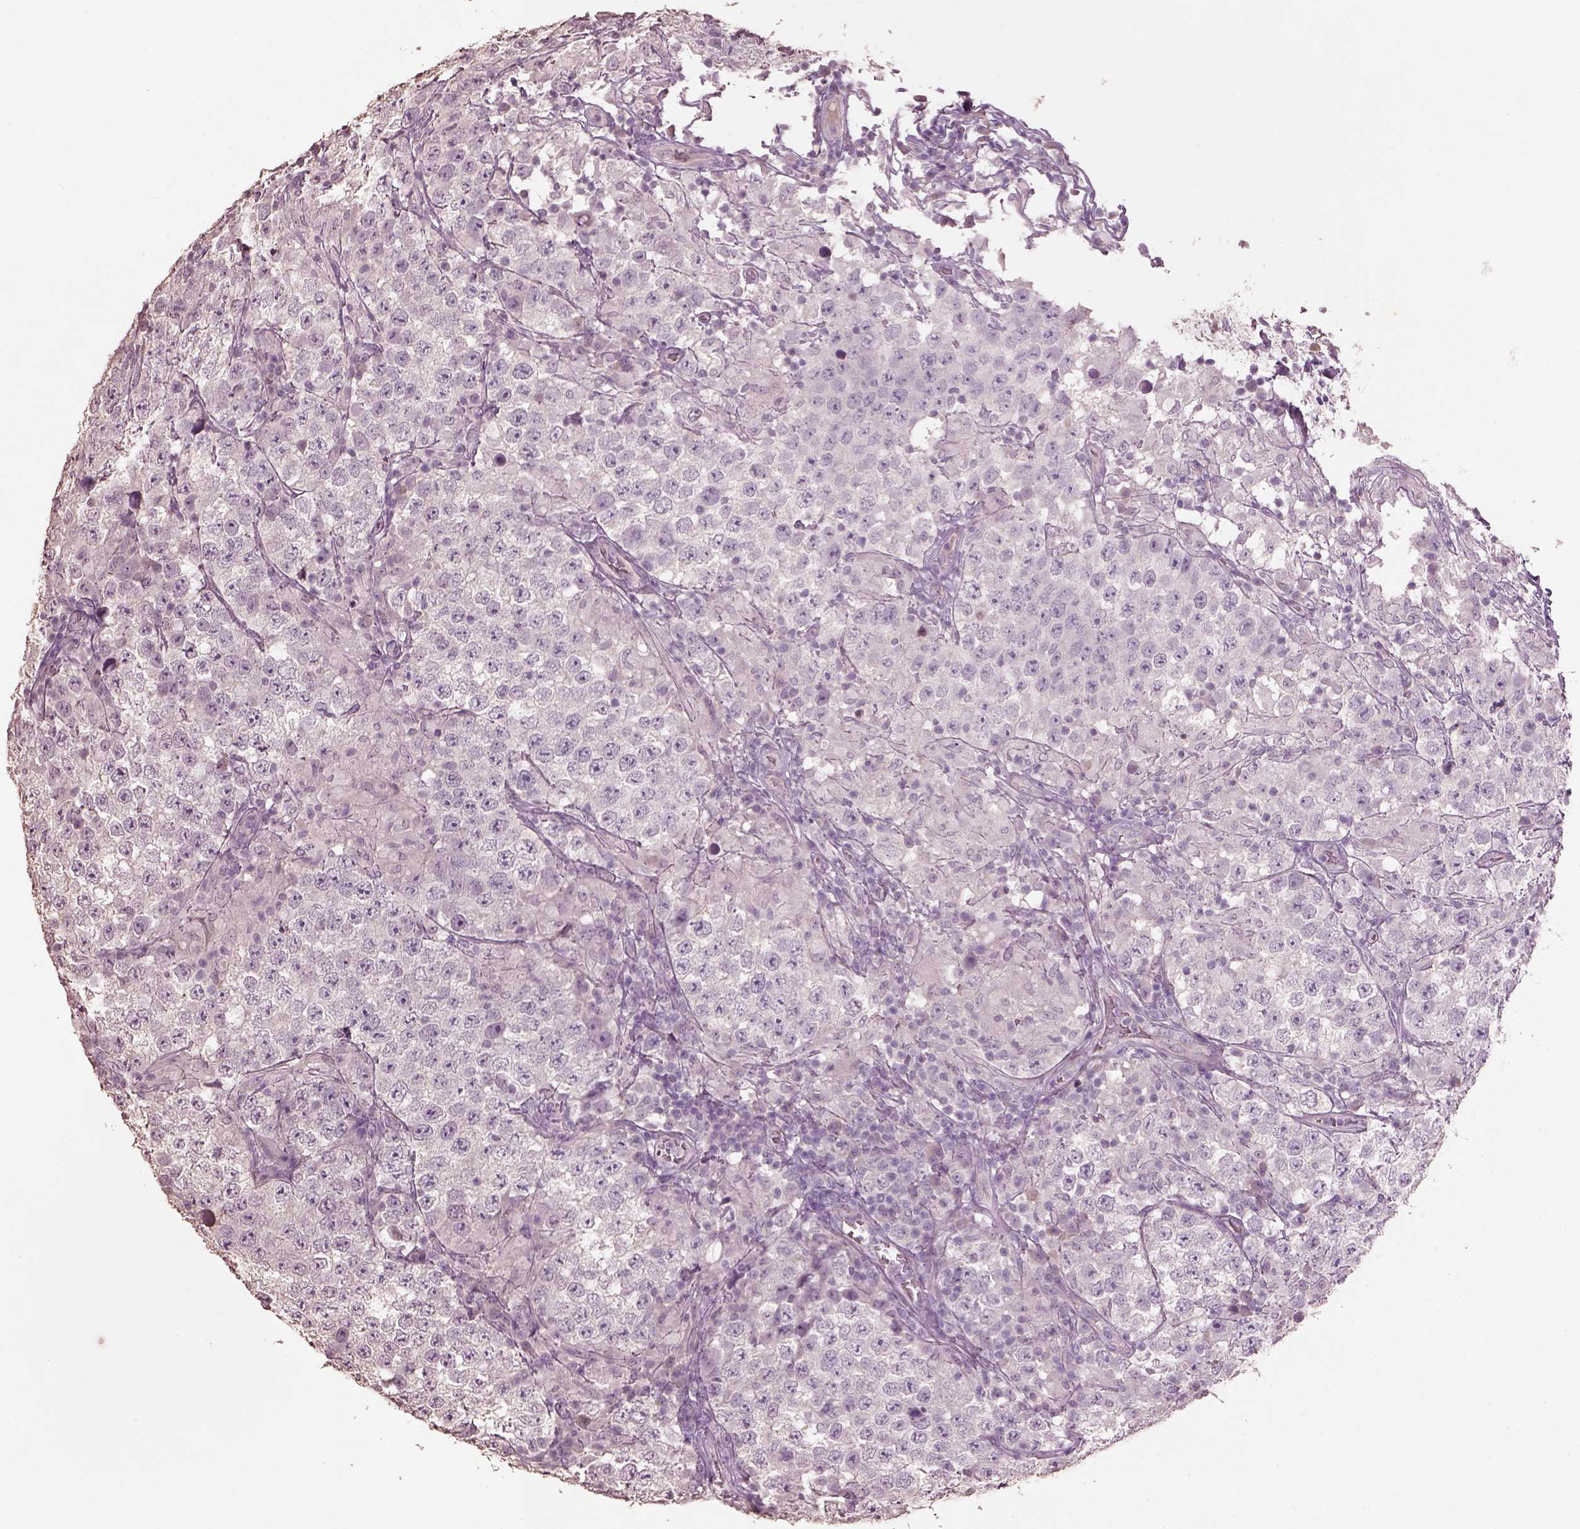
{"staining": {"intensity": "negative", "quantity": "none", "location": "none"}, "tissue": "testis cancer", "cell_type": "Tumor cells", "image_type": "cancer", "snomed": [{"axis": "morphology", "description": "Seminoma, NOS"}, {"axis": "morphology", "description": "Carcinoma, Embryonal, NOS"}, {"axis": "topography", "description": "Testis"}], "caption": "This photomicrograph is of embryonal carcinoma (testis) stained with IHC to label a protein in brown with the nuclei are counter-stained blue. There is no expression in tumor cells.", "gene": "KCNIP3", "patient": {"sex": "male", "age": 41}}